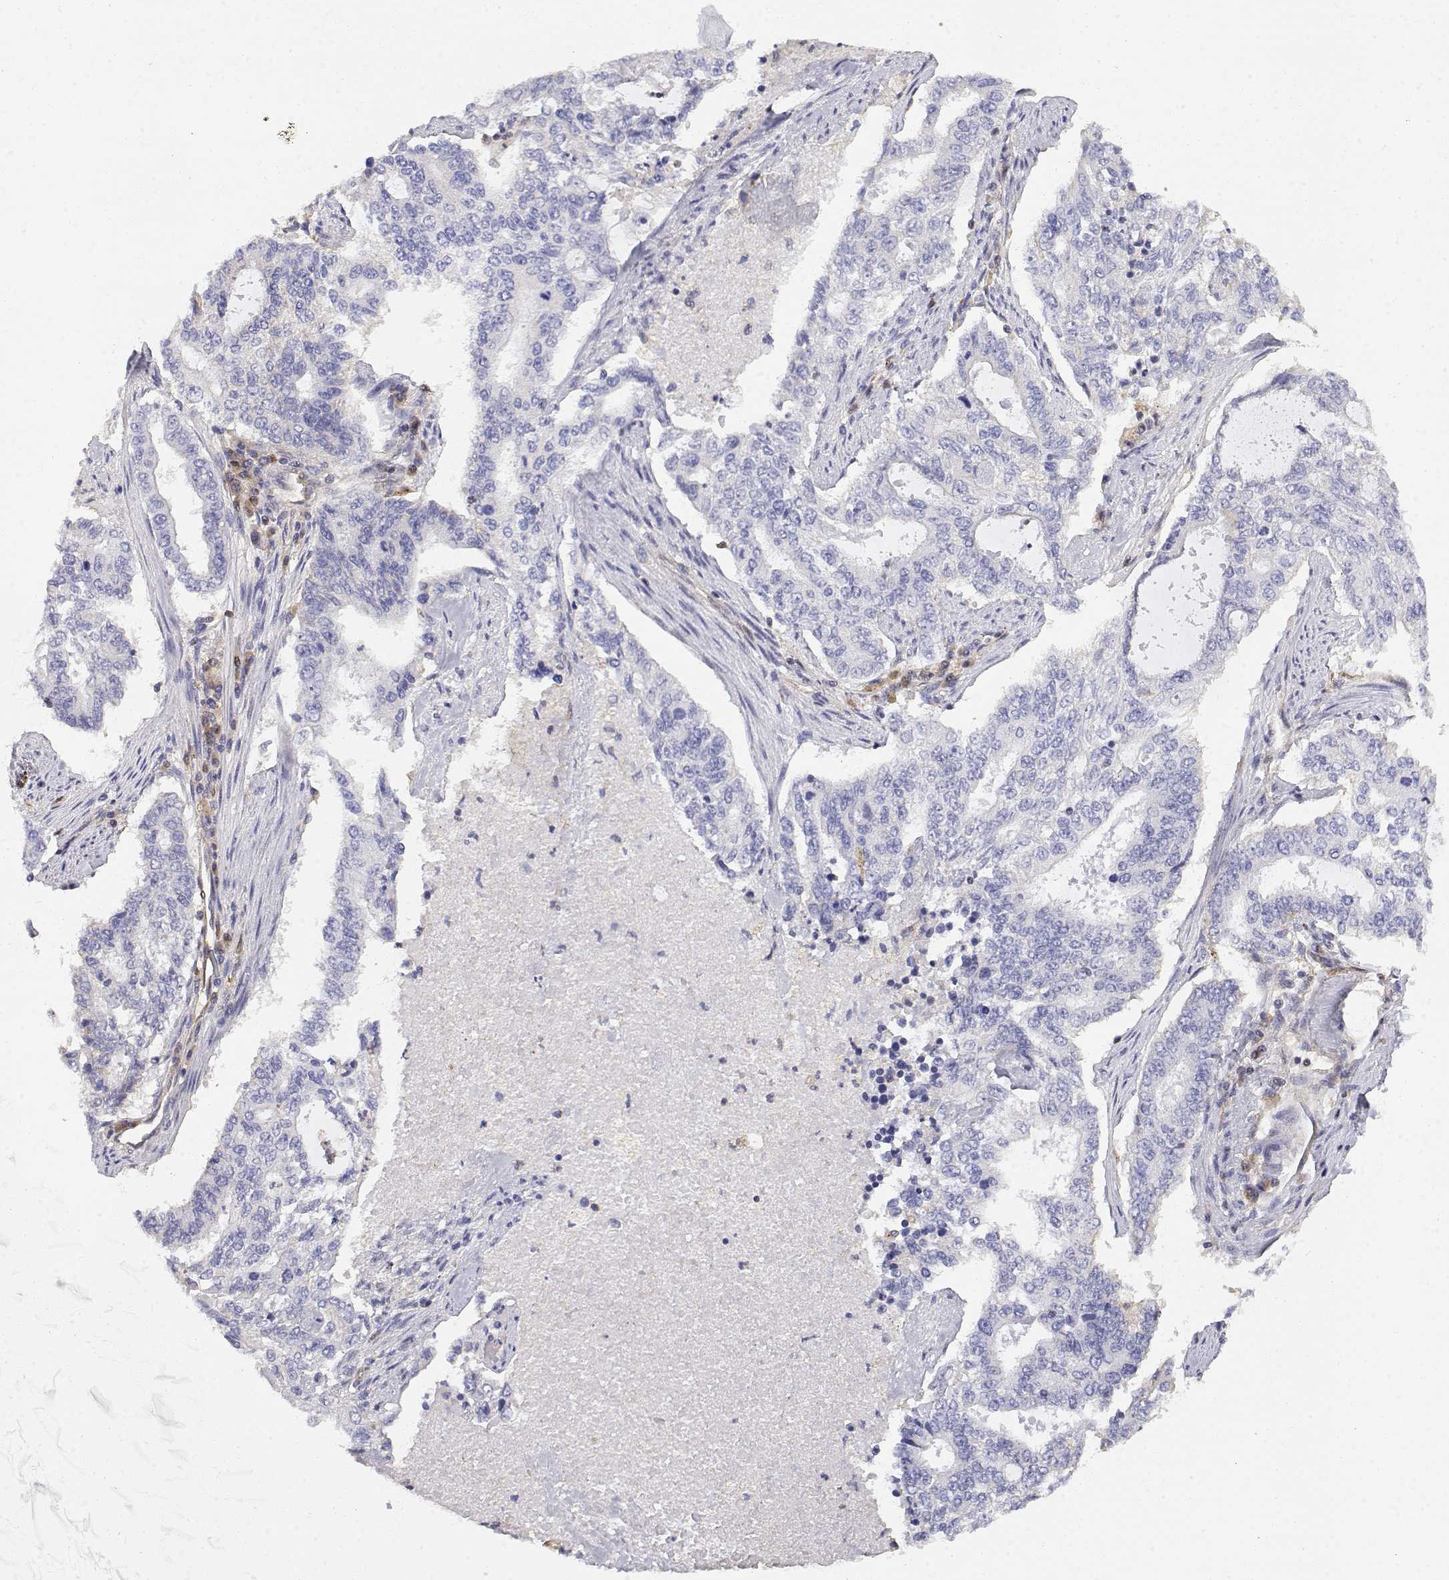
{"staining": {"intensity": "negative", "quantity": "none", "location": "none"}, "tissue": "endometrial cancer", "cell_type": "Tumor cells", "image_type": "cancer", "snomed": [{"axis": "morphology", "description": "Adenocarcinoma, NOS"}, {"axis": "topography", "description": "Uterus"}], "caption": "Tumor cells show no significant protein expression in endometrial cancer.", "gene": "ADA", "patient": {"sex": "female", "age": 59}}